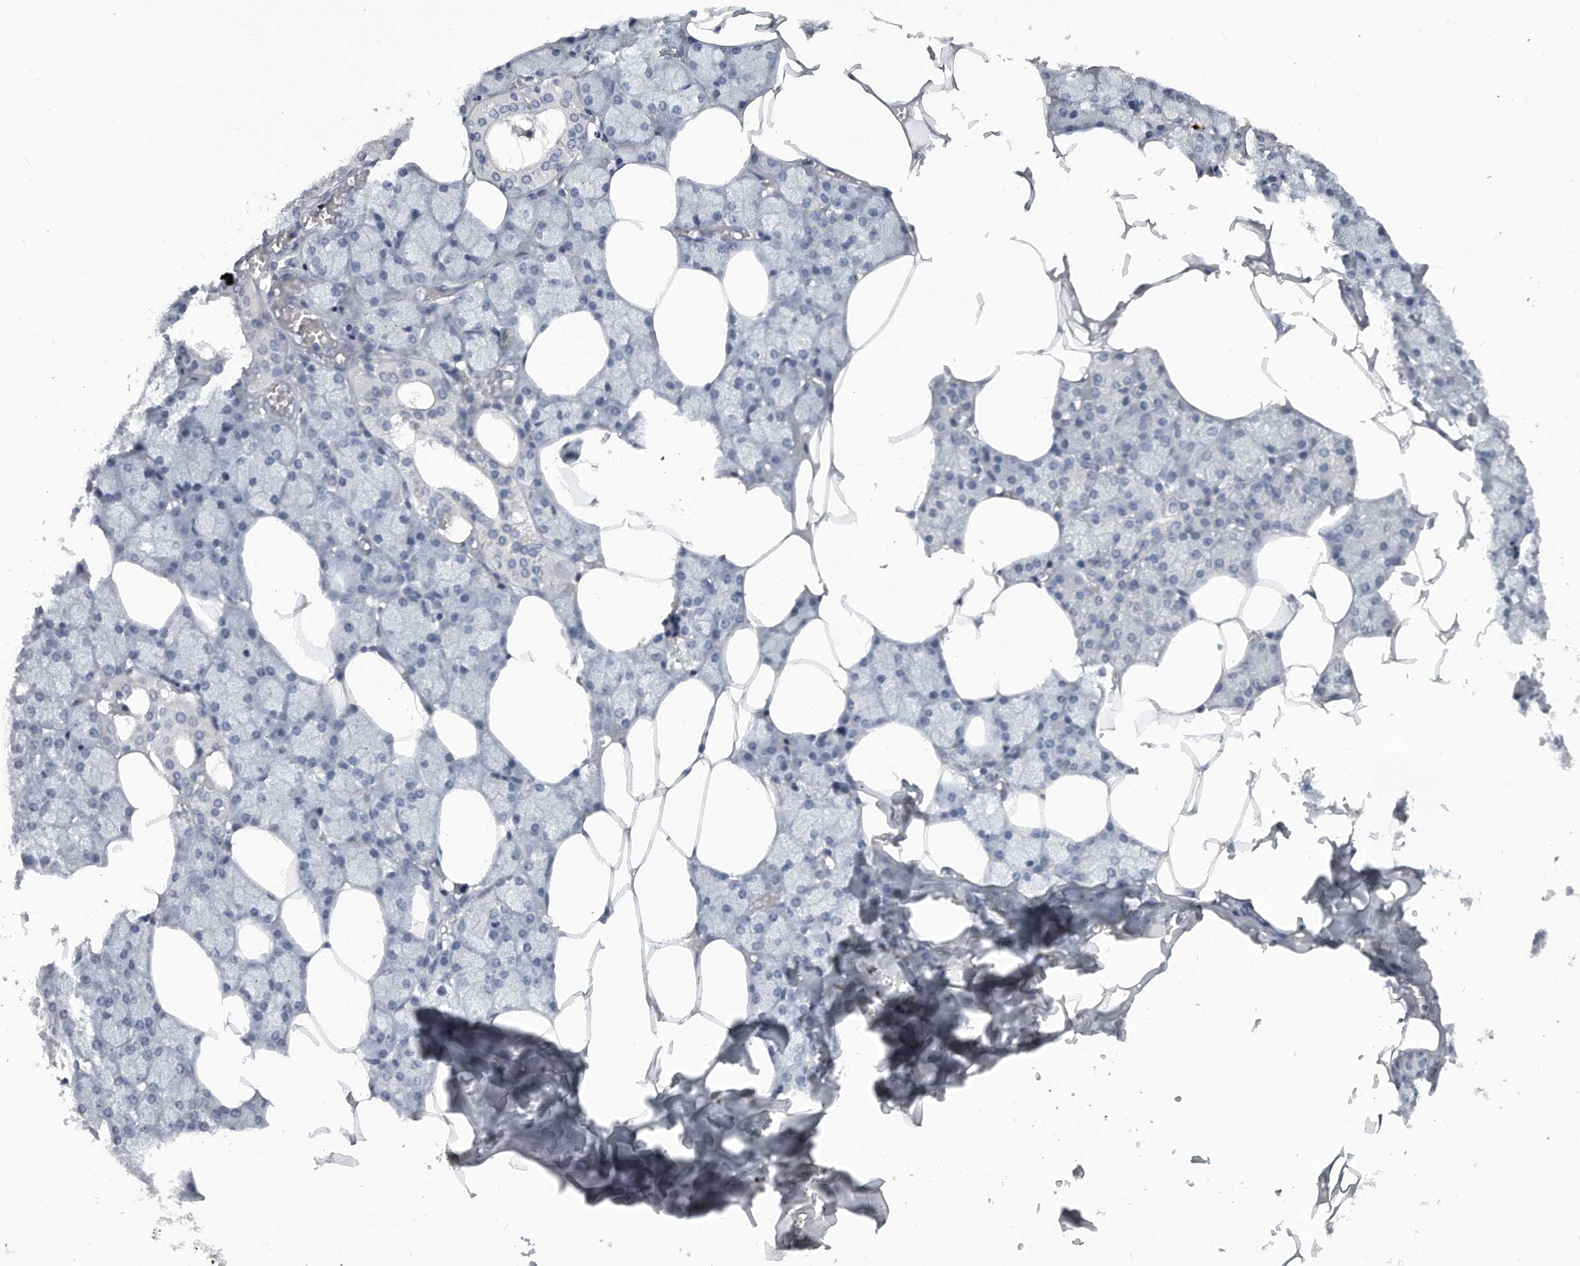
{"staining": {"intensity": "negative", "quantity": "none", "location": "none"}, "tissue": "salivary gland", "cell_type": "Glandular cells", "image_type": "normal", "snomed": [{"axis": "morphology", "description": "Normal tissue, NOS"}, {"axis": "topography", "description": "Salivary gland"}], "caption": "This is an IHC image of unremarkable human salivary gland. There is no staining in glandular cells.", "gene": "KLHL7", "patient": {"sex": "male", "age": 62}}